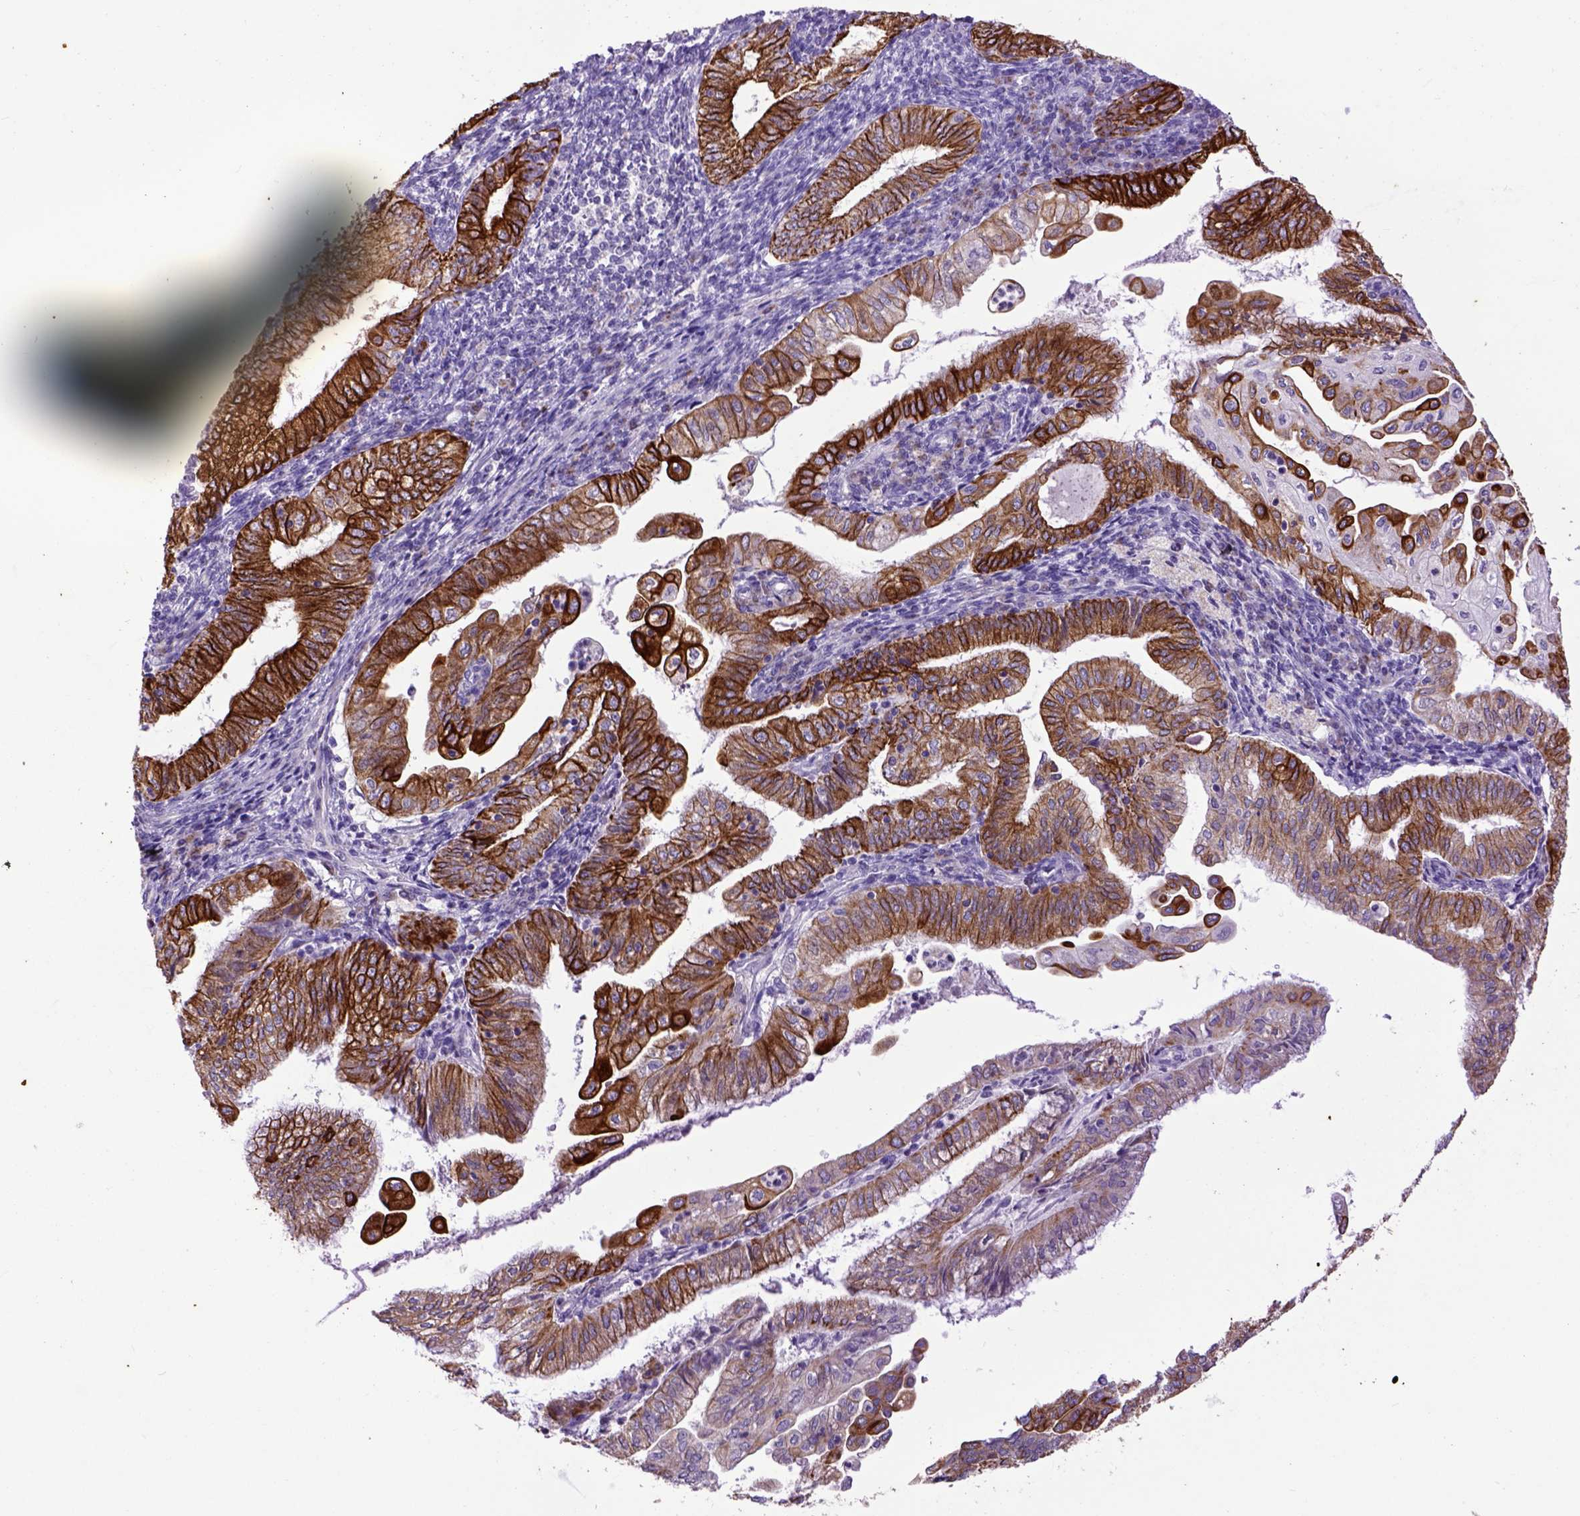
{"staining": {"intensity": "strong", "quantity": ">75%", "location": "cytoplasmic/membranous"}, "tissue": "endometrial cancer", "cell_type": "Tumor cells", "image_type": "cancer", "snomed": [{"axis": "morphology", "description": "Adenocarcinoma, NOS"}, {"axis": "topography", "description": "Endometrium"}], "caption": "Protein expression analysis of endometrial cancer demonstrates strong cytoplasmic/membranous expression in about >75% of tumor cells. Using DAB (brown) and hematoxylin (blue) stains, captured at high magnification using brightfield microscopy.", "gene": "RAB25", "patient": {"sex": "female", "age": 55}}